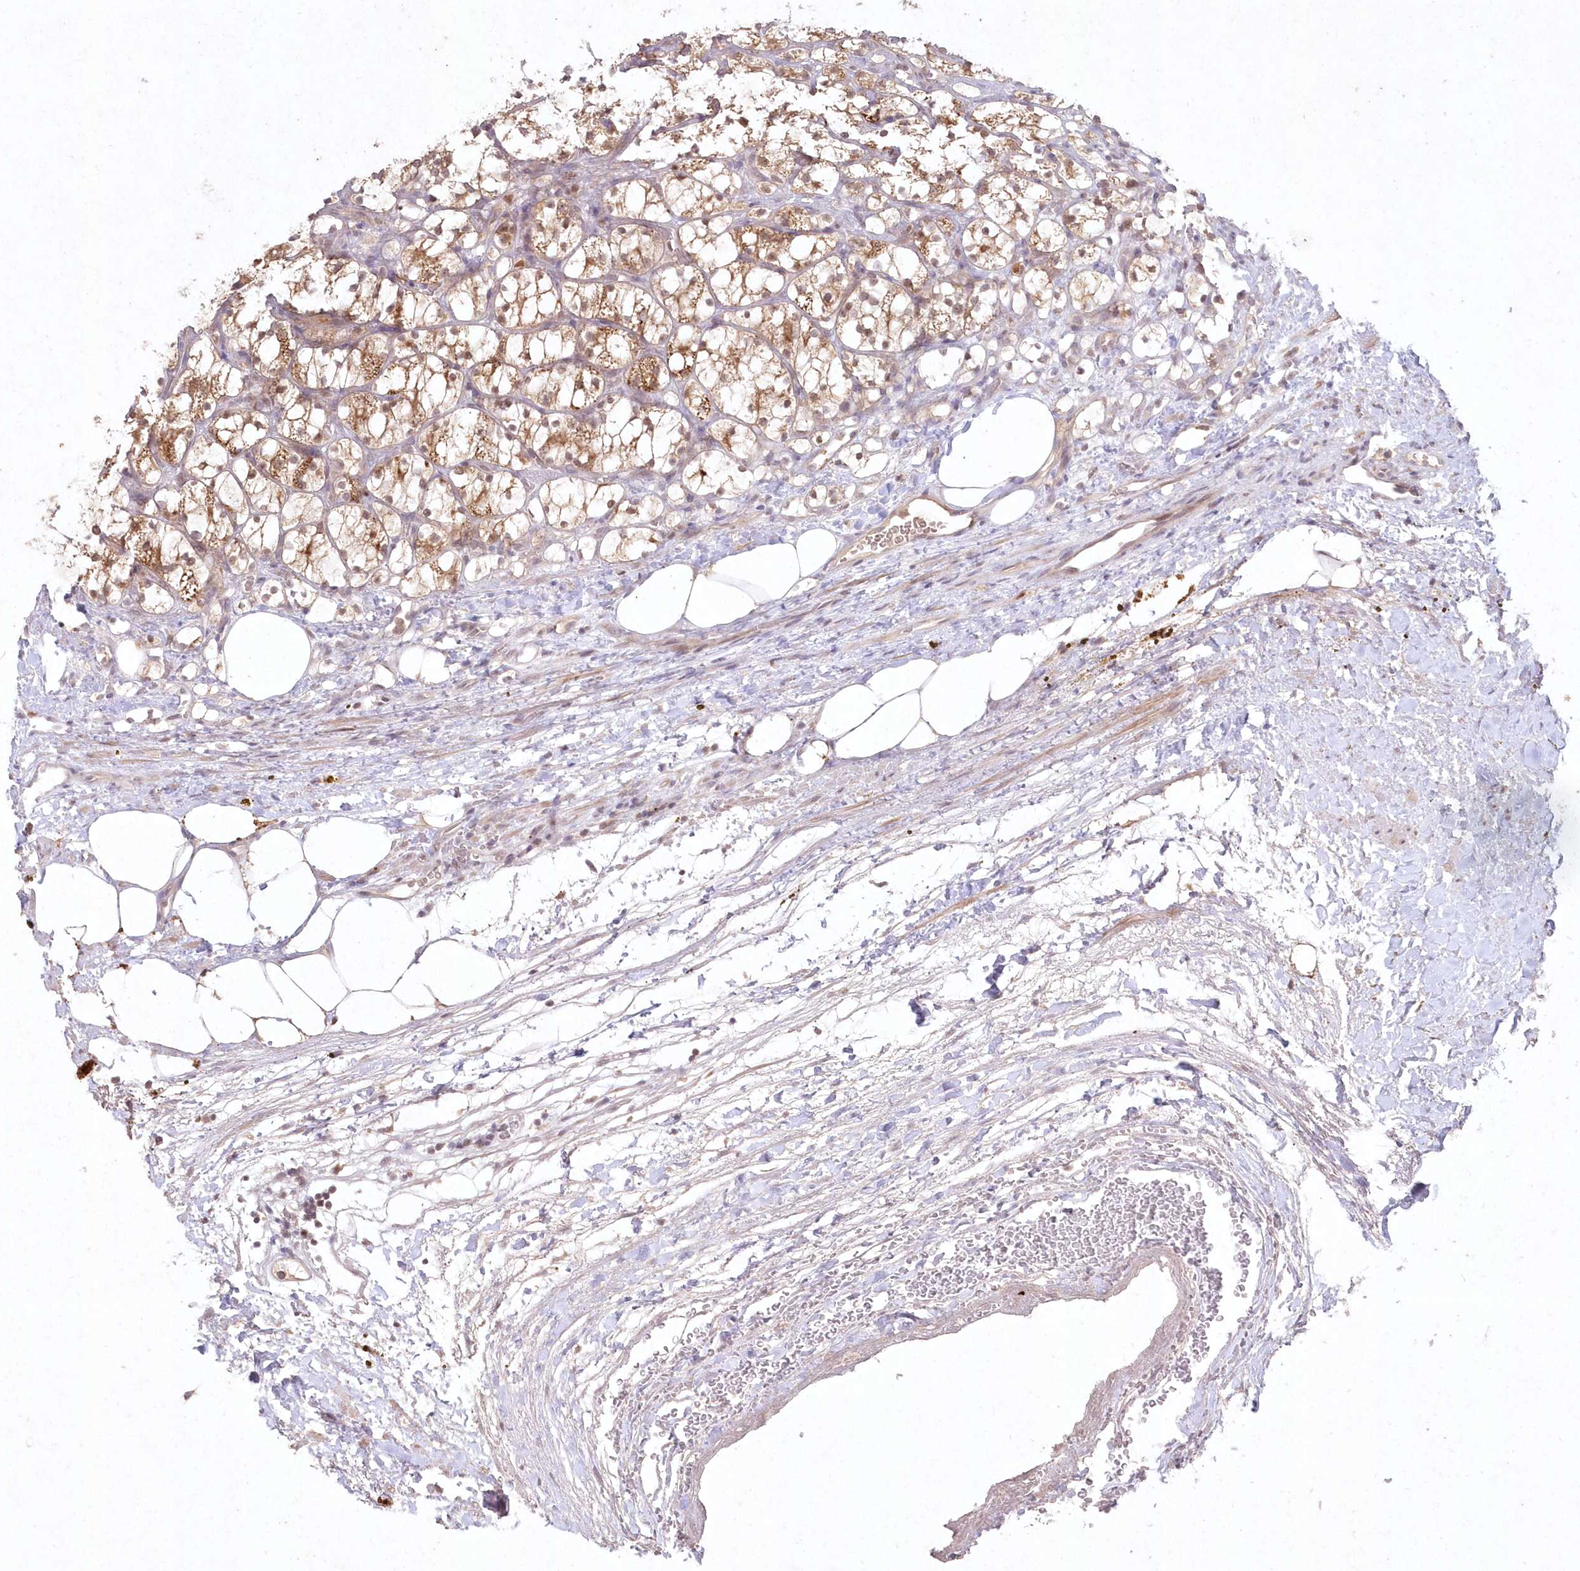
{"staining": {"intensity": "moderate", "quantity": ">75%", "location": "cytoplasmic/membranous,nuclear"}, "tissue": "renal cancer", "cell_type": "Tumor cells", "image_type": "cancer", "snomed": [{"axis": "morphology", "description": "Adenocarcinoma, NOS"}, {"axis": "topography", "description": "Kidney"}], "caption": "Protein staining reveals moderate cytoplasmic/membranous and nuclear expression in approximately >75% of tumor cells in renal adenocarcinoma. (Brightfield microscopy of DAB IHC at high magnification).", "gene": "ASCC1", "patient": {"sex": "female", "age": 69}}